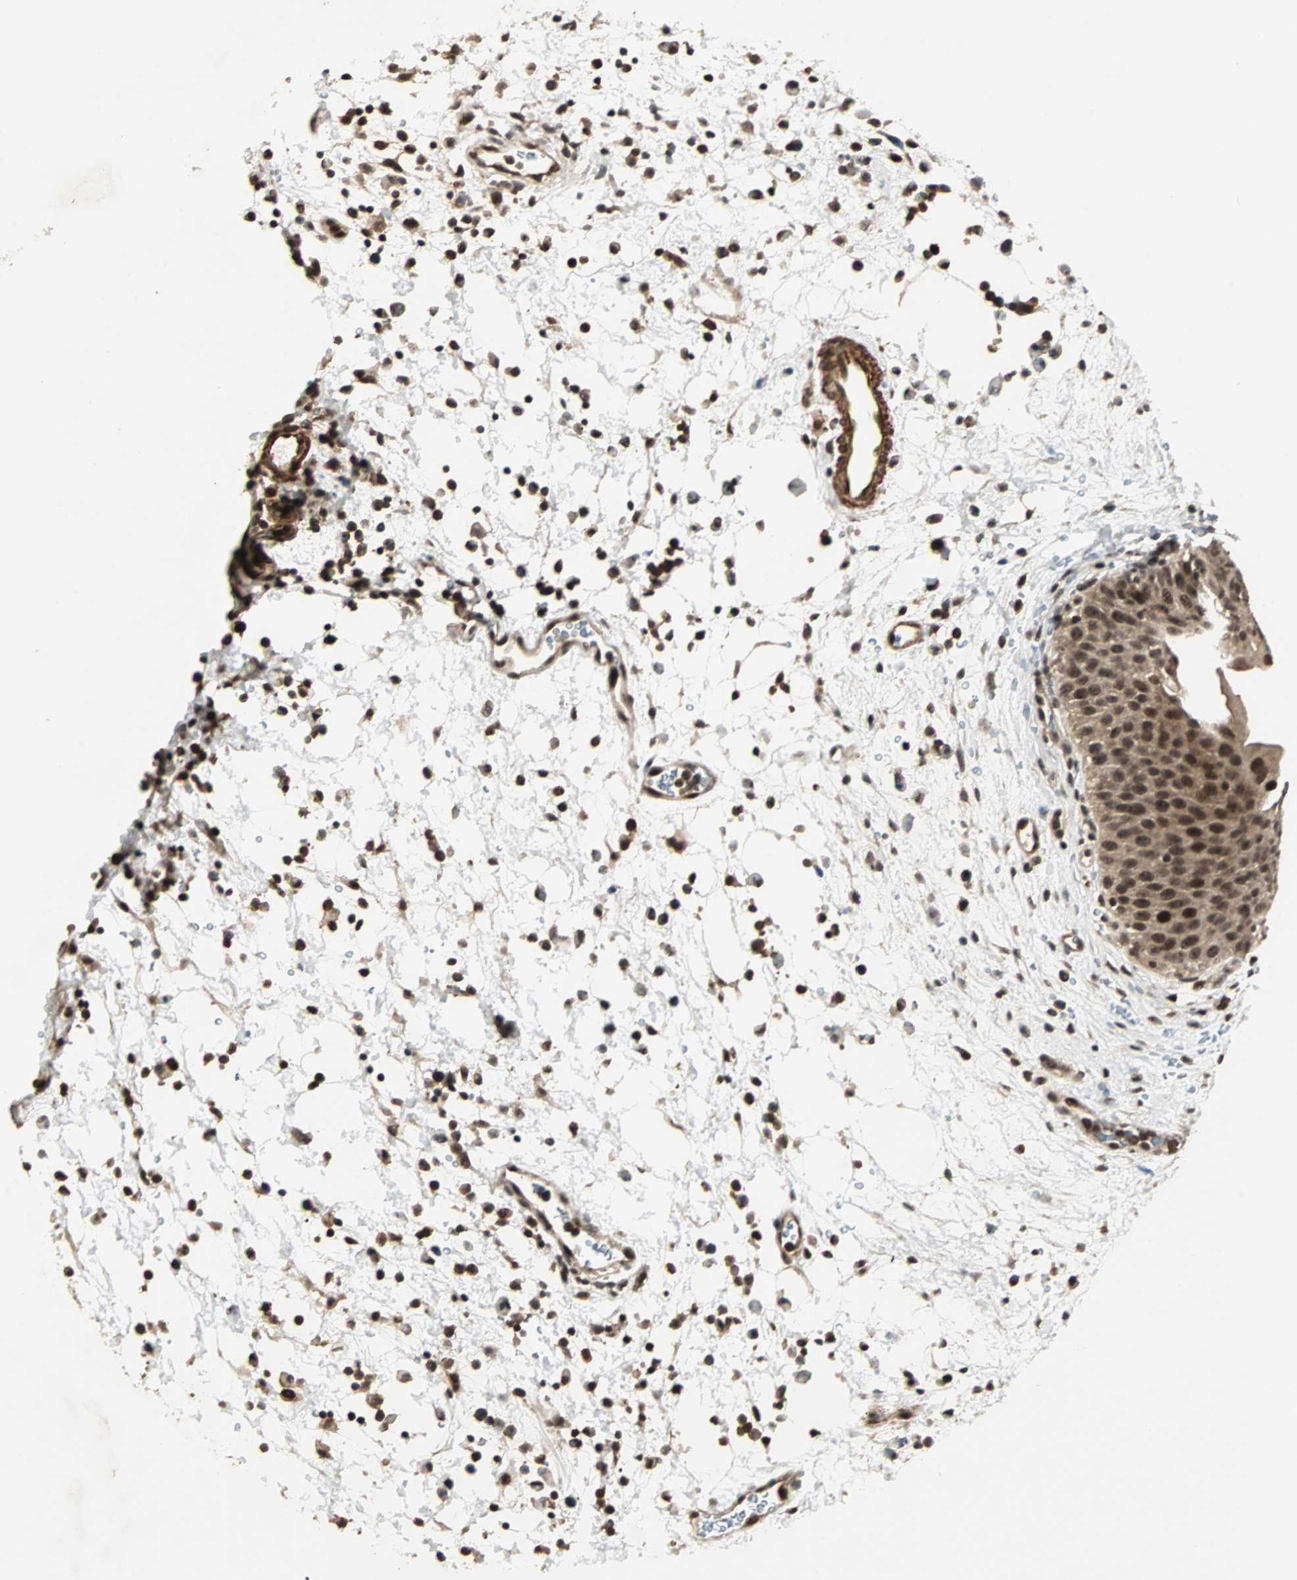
{"staining": {"intensity": "moderate", "quantity": ">75%", "location": "cytoplasmic/membranous,nuclear"}, "tissue": "urinary bladder", "cell_type": "Urothelial cells", "image_type": "normal", "snomed": [{"axis": "morphology", "description": "Normal tissue, NOS"}, {"axis": "morphology", "description": "Dysplasia, NOS"}, {"axis": "topography", "description": "Urinary bladder"}], "caption": "Immunohistochemical staining of benign urinary bladder shows moderate cytoplasmic/membranous,nuclear protein positivity in about >75% of urothelial cells.", "gene": "ZBED9", "patient": {"sex": "male", "age": 35}}